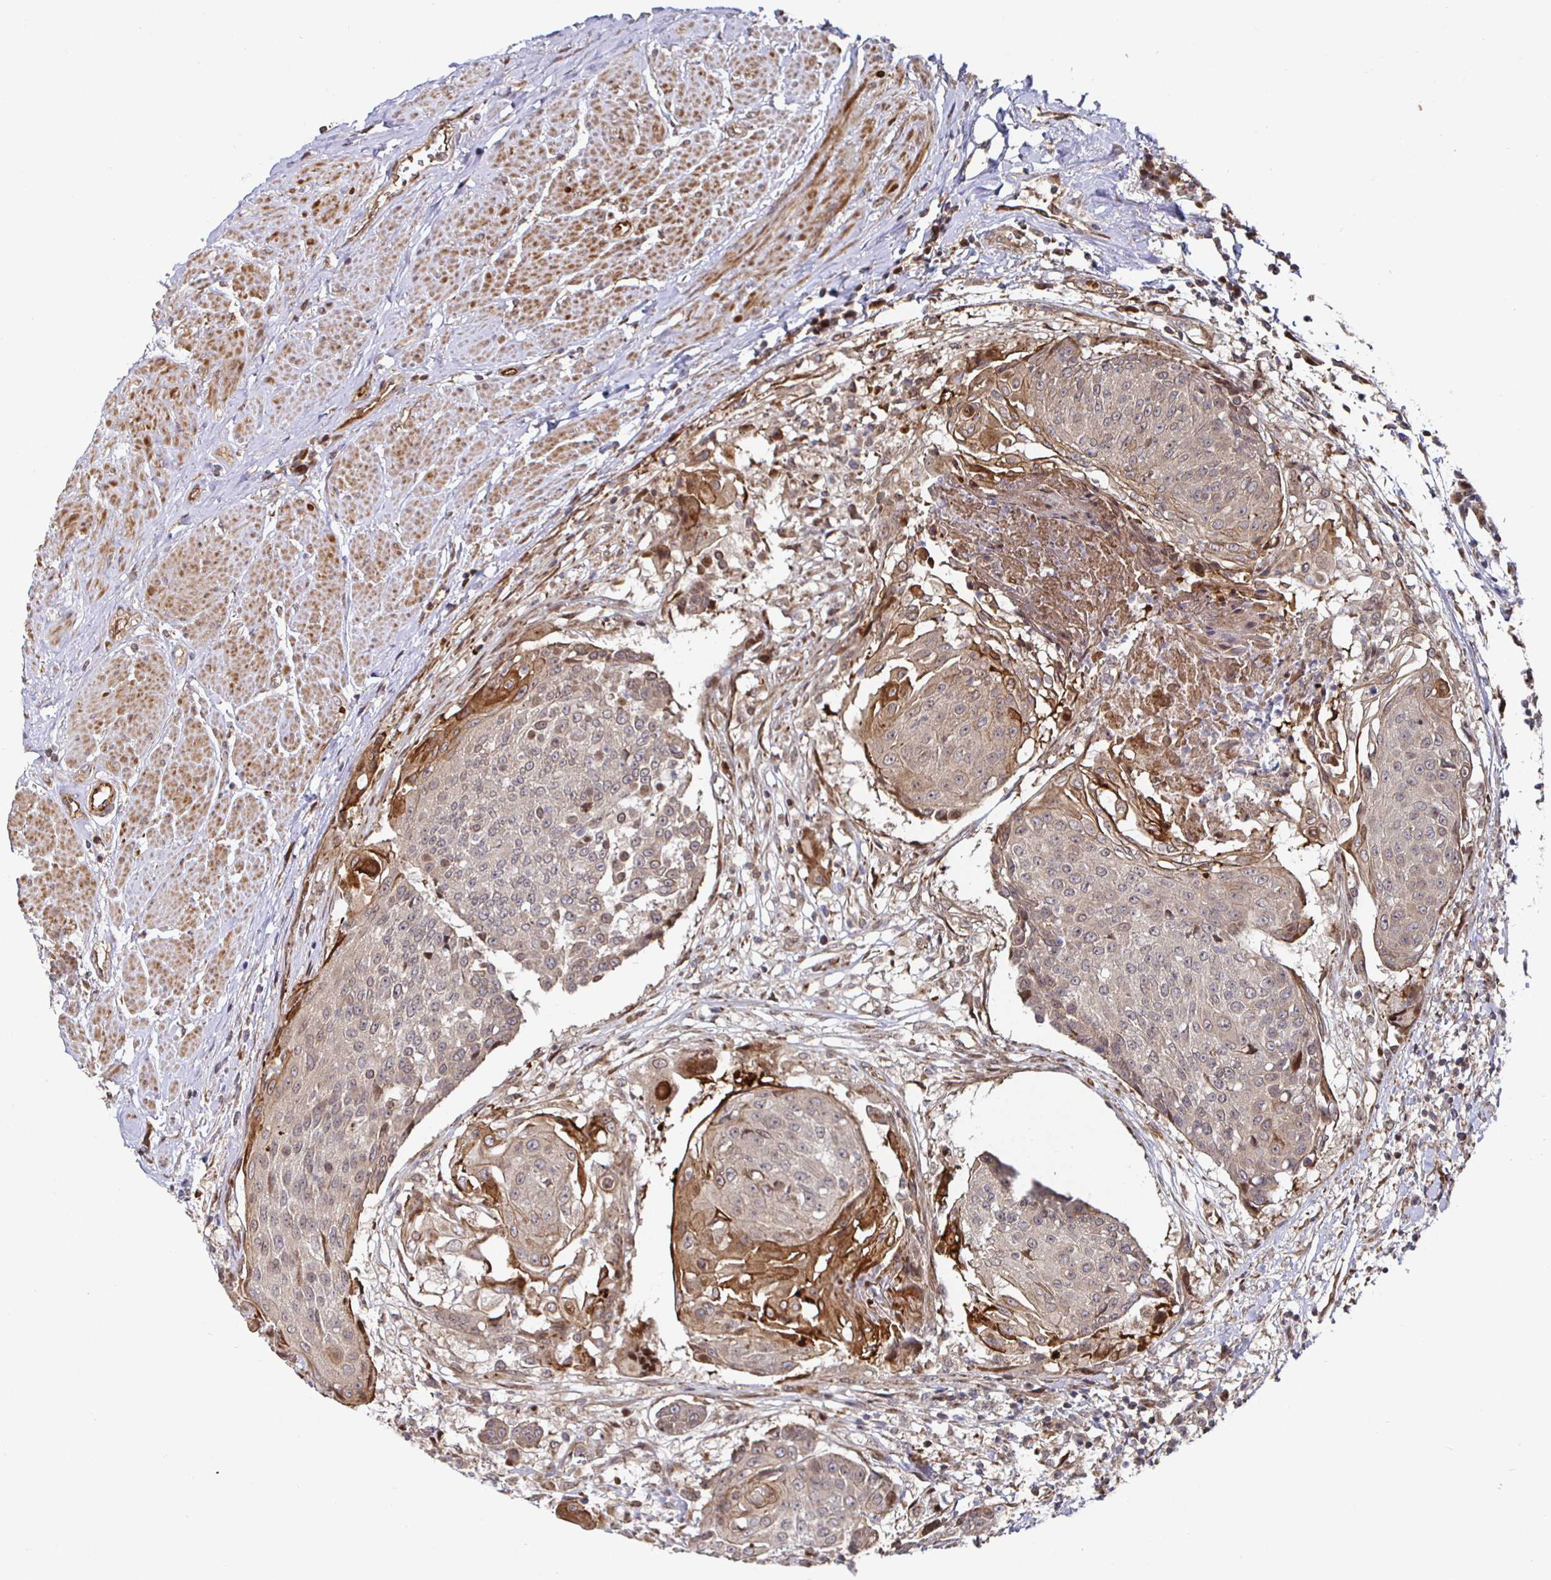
{"staining": {"intensity": "moderate", "quantity": "<25%", "location": "cytoplasmic/membranous"}, "tissue": "urothelial cancer", "cell_type": "Tumor cells", "image_type": "cancer", "snomed": [{"axis": "morphology", "description": "Urothelial carcinoma, High grade"}, {"axis": "topography", "description": "Urinary bladder"}], "caption": "The immunohistochemical stain highlights moderate cytoplasmic/membranous expression in tumor cells of high-grade urothelial carcinoma tissue. (Stains: DAB in brown, nuclei in blue, Microscopy: brightfield microscopy at high magnification).", "gene": "TBKBP1", "patient": {"sex": "female", "age": 63}}